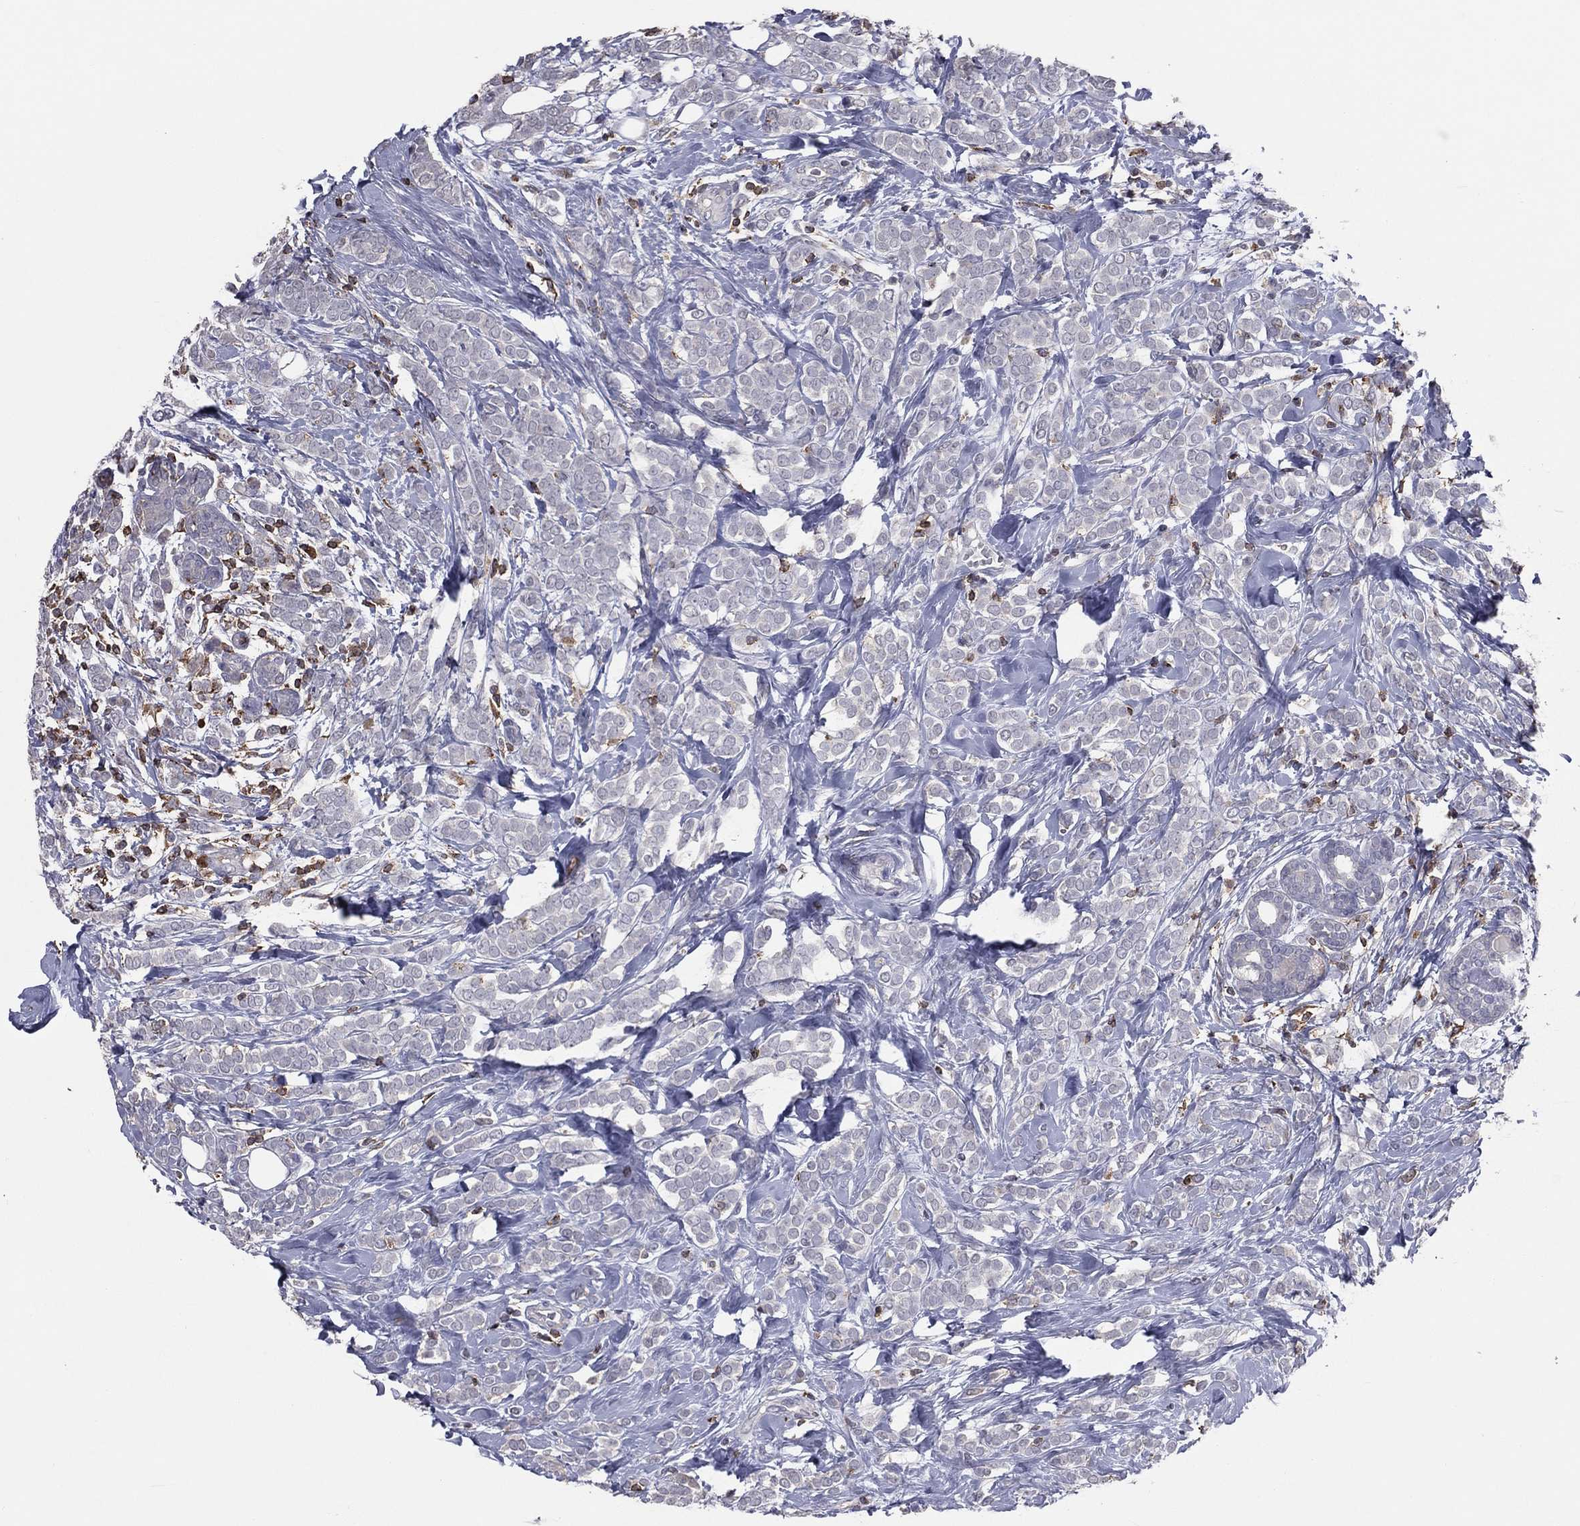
{"staining": {"intensity": "negative", "quantity": "none", "location": "none"}, "tissue": "breast cancer", "cell_type": "Tumor cells", "image_type": "cancer", "snomed": [{"axis": "morphology", "description": "Lobular carcinoma"}, {"axis": "topography", "description": "Breast"}], "caption": "DAB (3,3'-diaminobenzidine) immunohistochemical staining of breast cancer (lobular carcinoma) reveals no significant positivity in tumor cells.", "gene": "PSTPIP1", "patient": {"sex": "female", "age": 49}}